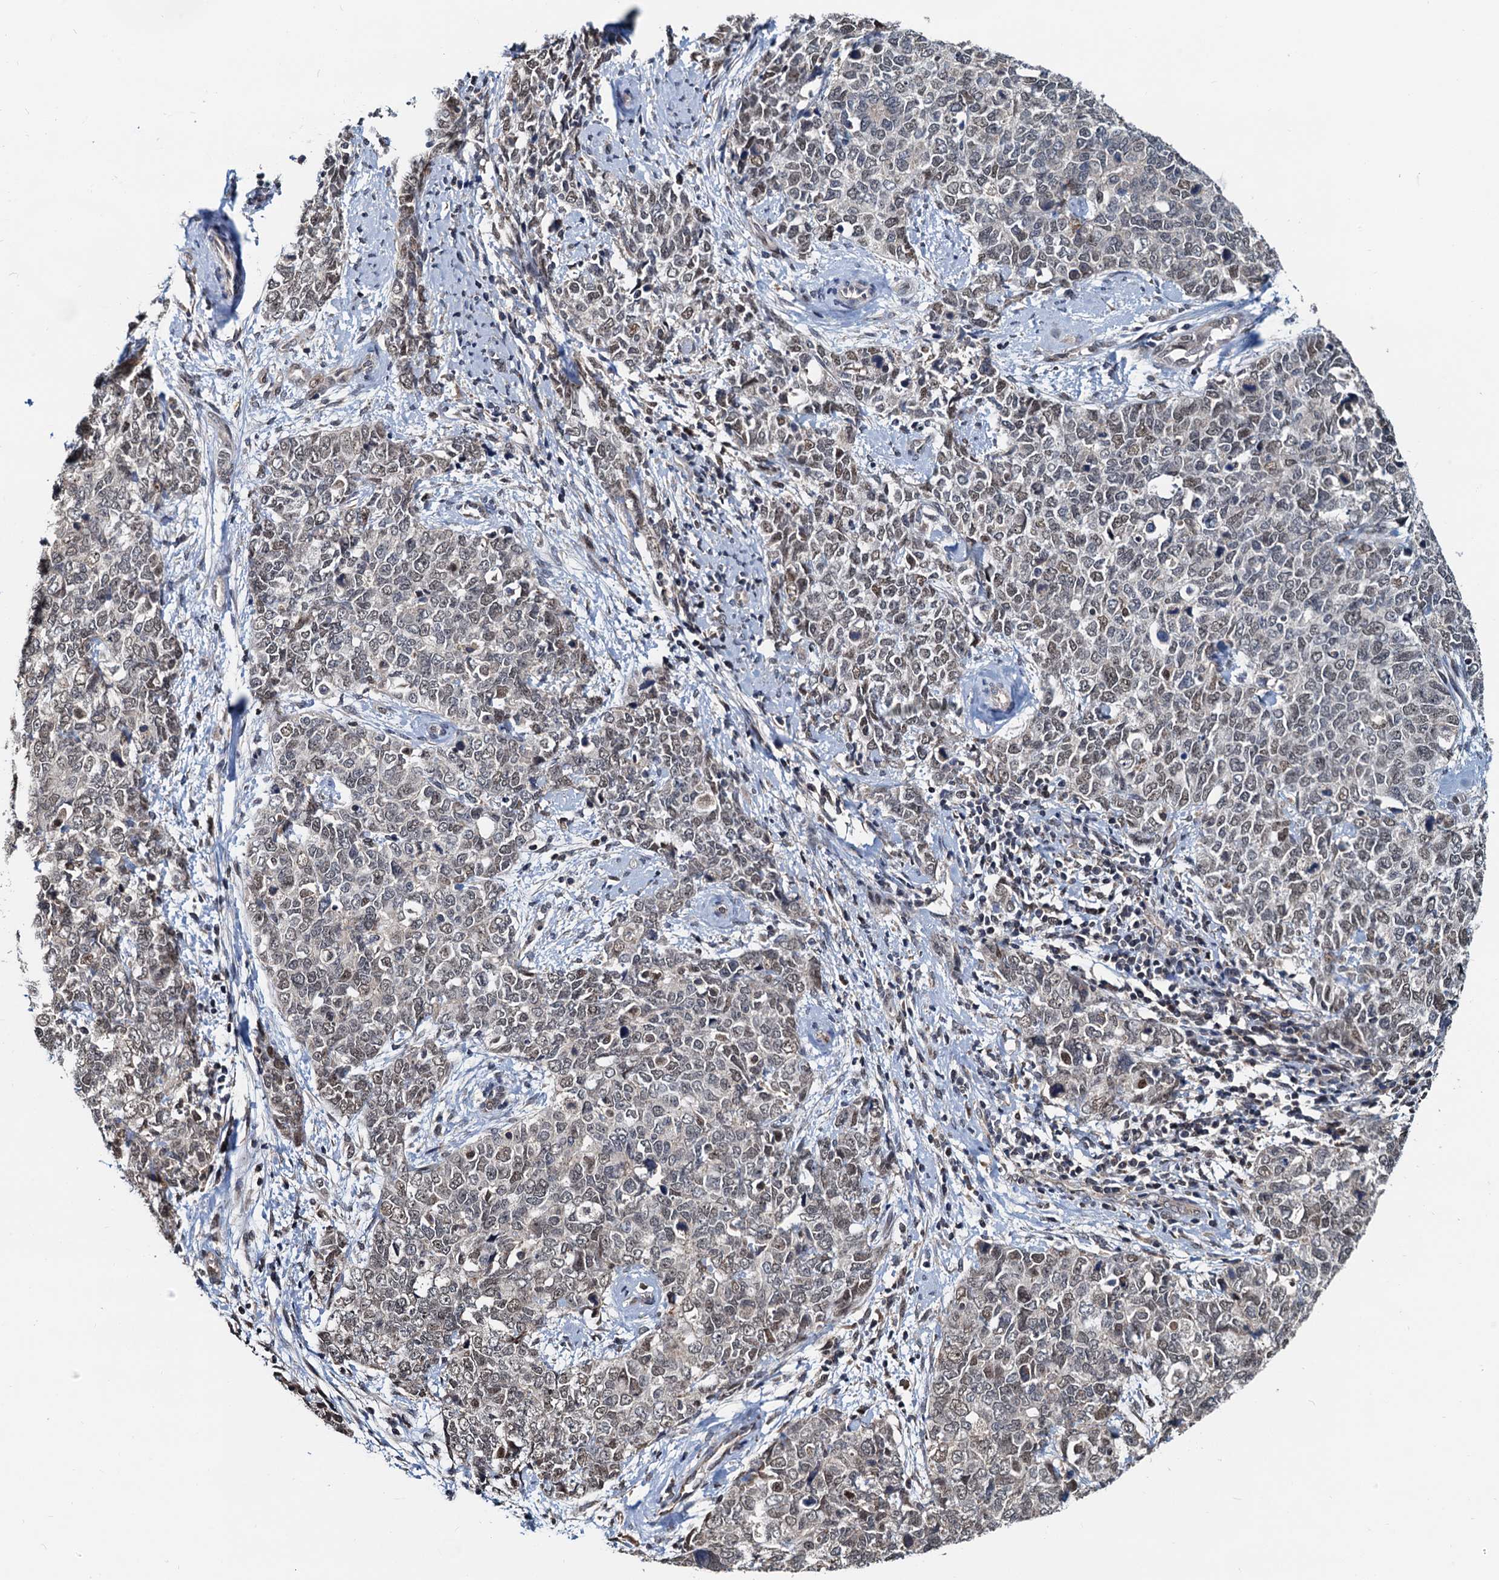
{"staining": {"intensity": "weak", "quantity": "25%-75%", "location": "nuclear"}, "tissue": "cervical cancer", "cell_type": "Tumor cells", "image_type": "cancer", "snomed": [{"axis": "morphology", "description": "Squamous cell carcinoma, NOS"}, {"axis": "topography", "description": "Cervix"}], "caption": "Immunohistochemical staining of human cervical cancer (squamous cell carcinoma) exhibits low levels of weak nuclear expression in approximately 25%-75% of tumor cells. The staining is performed using DAB (3,3'-diaminobenzidine) brown chromogen to label protein expression. The nuclei are counter-stained blue using hematoxylin.", "gene": "MCMBP", "patient": {"sex": "female", "age": 63}}